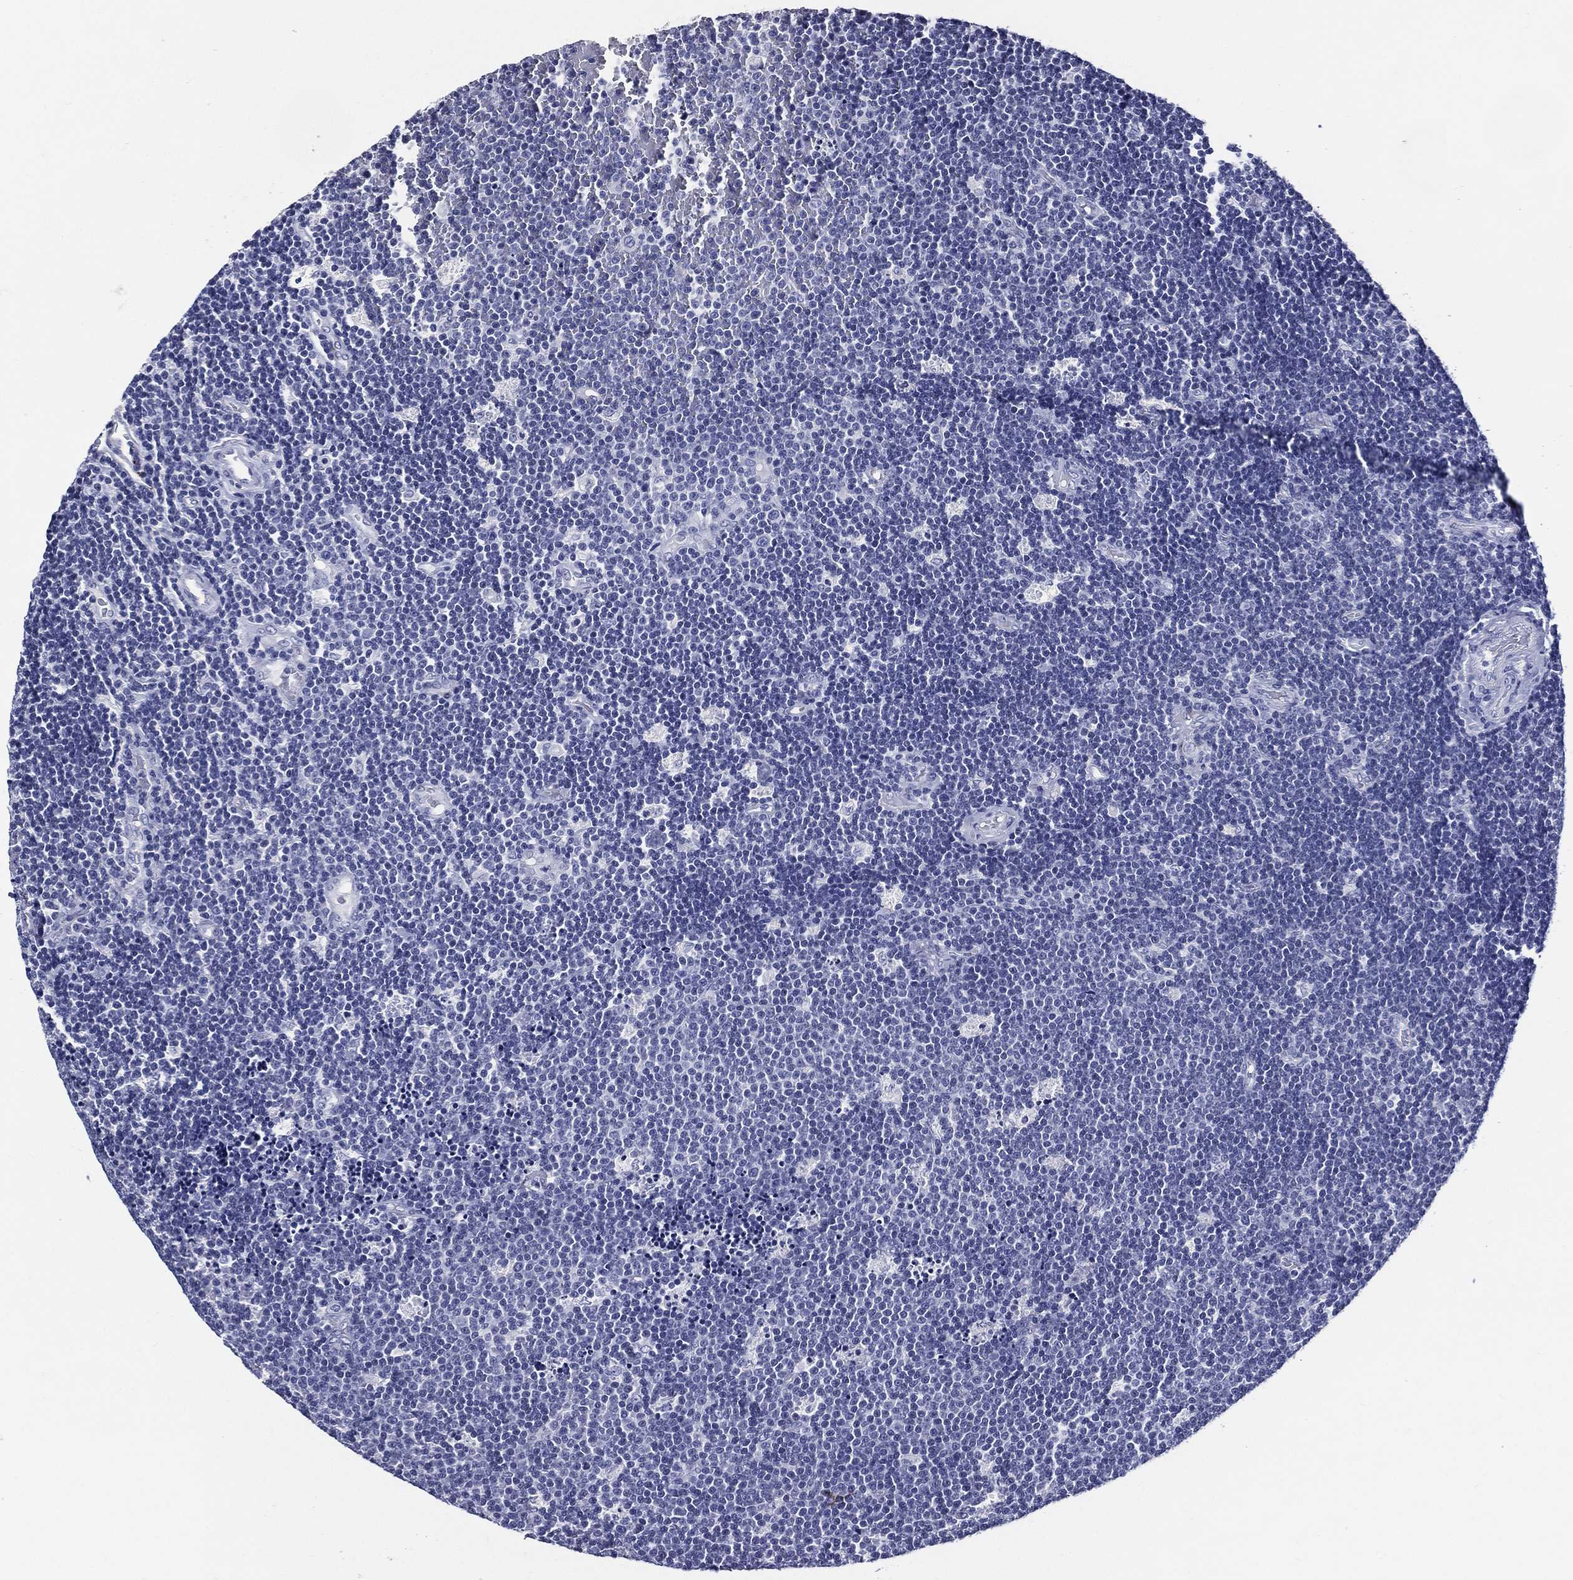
{"staining": {"intensity": "negative", "quantity": "none", "location": "none"}, "tissue": "lymphoma", "cell_type": "Tumor cells", "image_type": "cancer", "snomed": [{"axis": "morphology", "description": "Malignant lymphoma, non-Hodgkin's type, Low grade"}, {"axis": "topography", "description": "Brain"}], "caption": "Human malignant lymphoma, non-Hodgkin's type (low-grade) stained for a protein using immunohistochemistry (IHC) exhibits no staining in tumor cells.", "gene": "ACE2", "patient": {"sex": "female", "age": 66}}